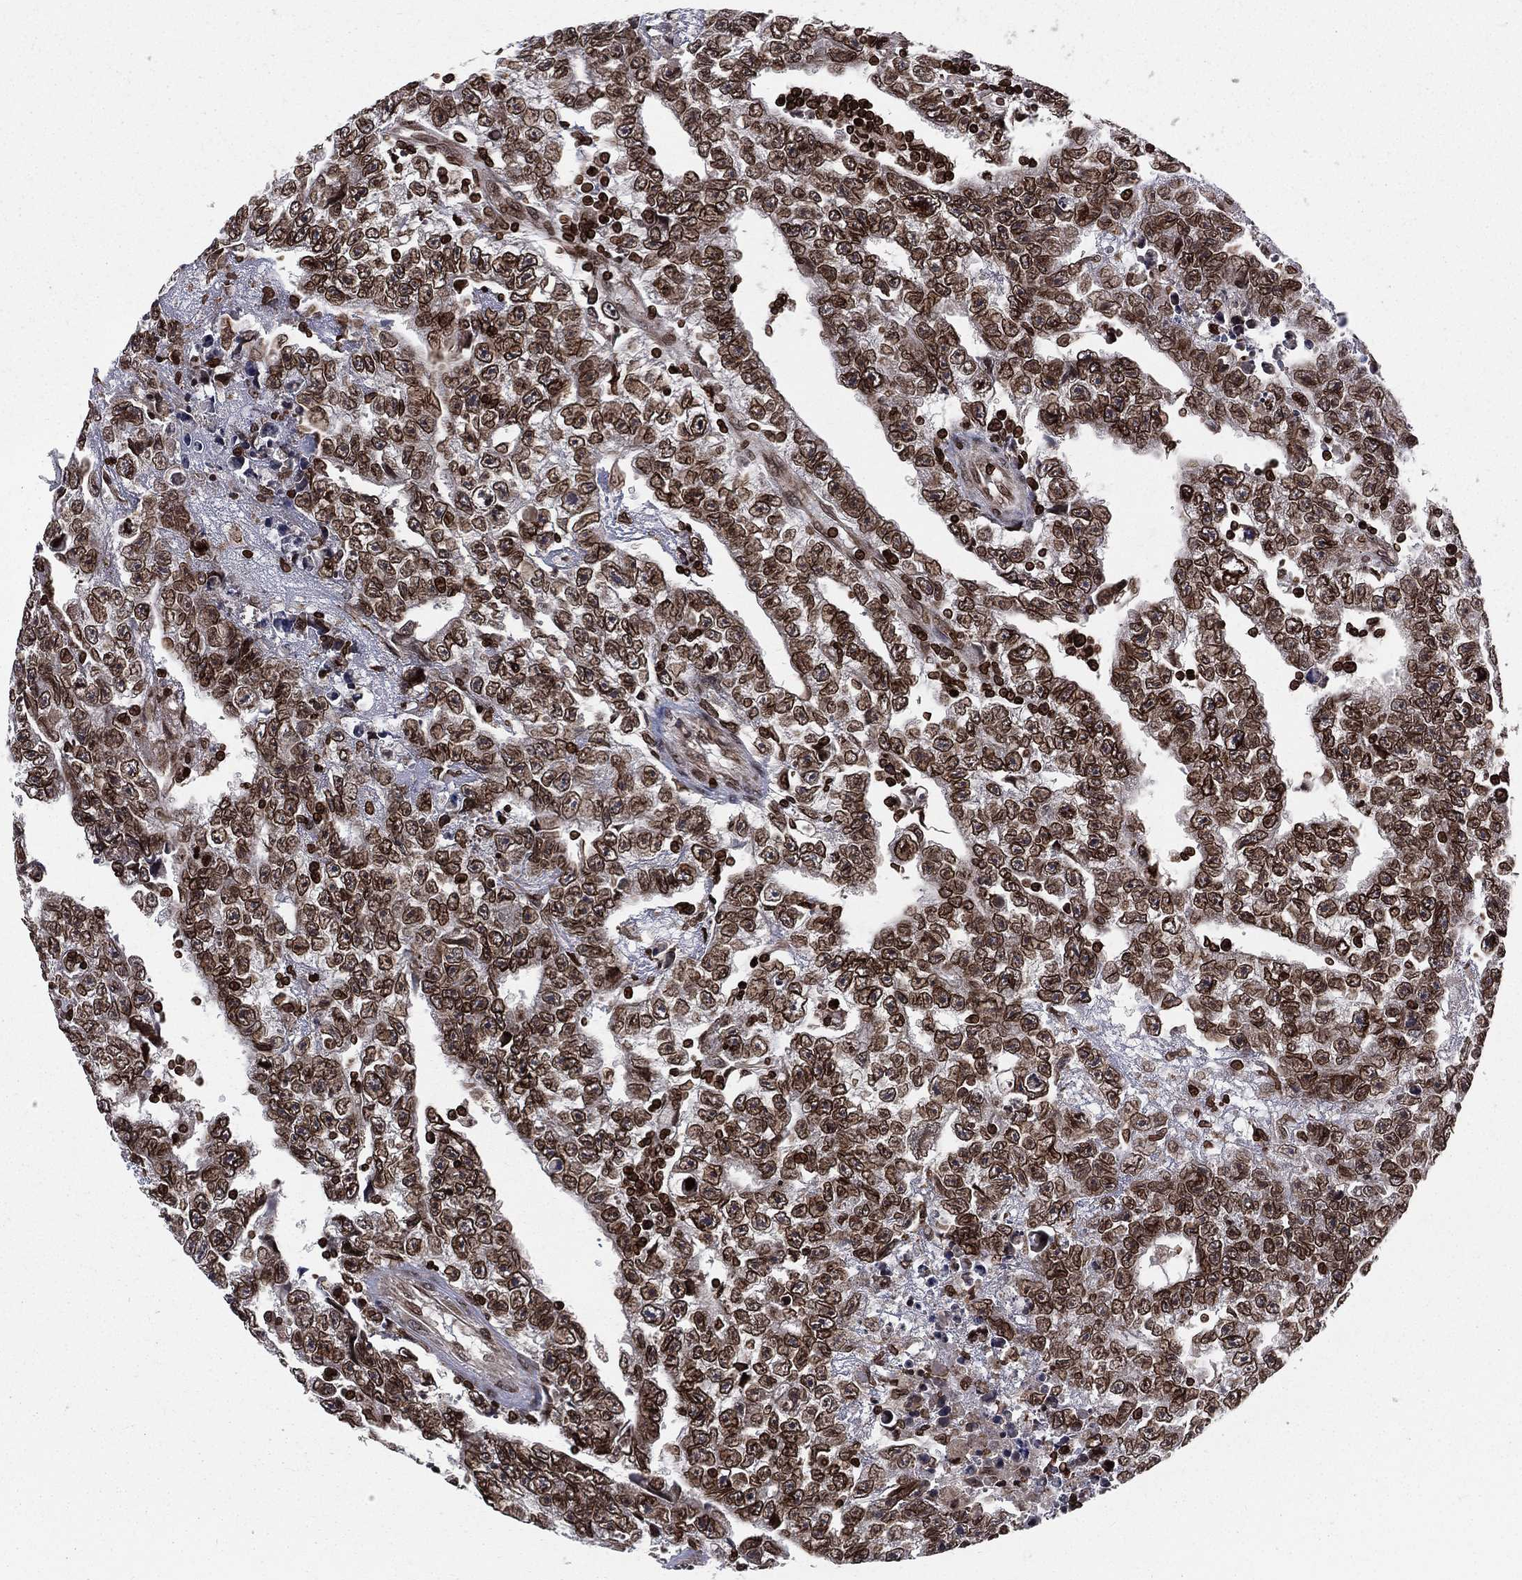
{"staining": {"intensity": "moderate", "quantity": ">75%", "location": "cytoplasmic/membranous,nuclear"}, "tissue": "testis cancer", "cell_type": "Tumor cells", "image_type": "cancer", "snomed": [{"axis": "morphology", "description": "Carcinoma, Embryonal, NOS"}, {"axis": "topography", "description": "Testis"}], "caption": "Protein expression by immunohistochemistry shows moderate cytoplasmic/membranous and nuclear positivity in about >75% of tumor cells in embryonal carcinoma (testis).", "gene": "LBR", "patient": {"sex": "male", "age": 25}}